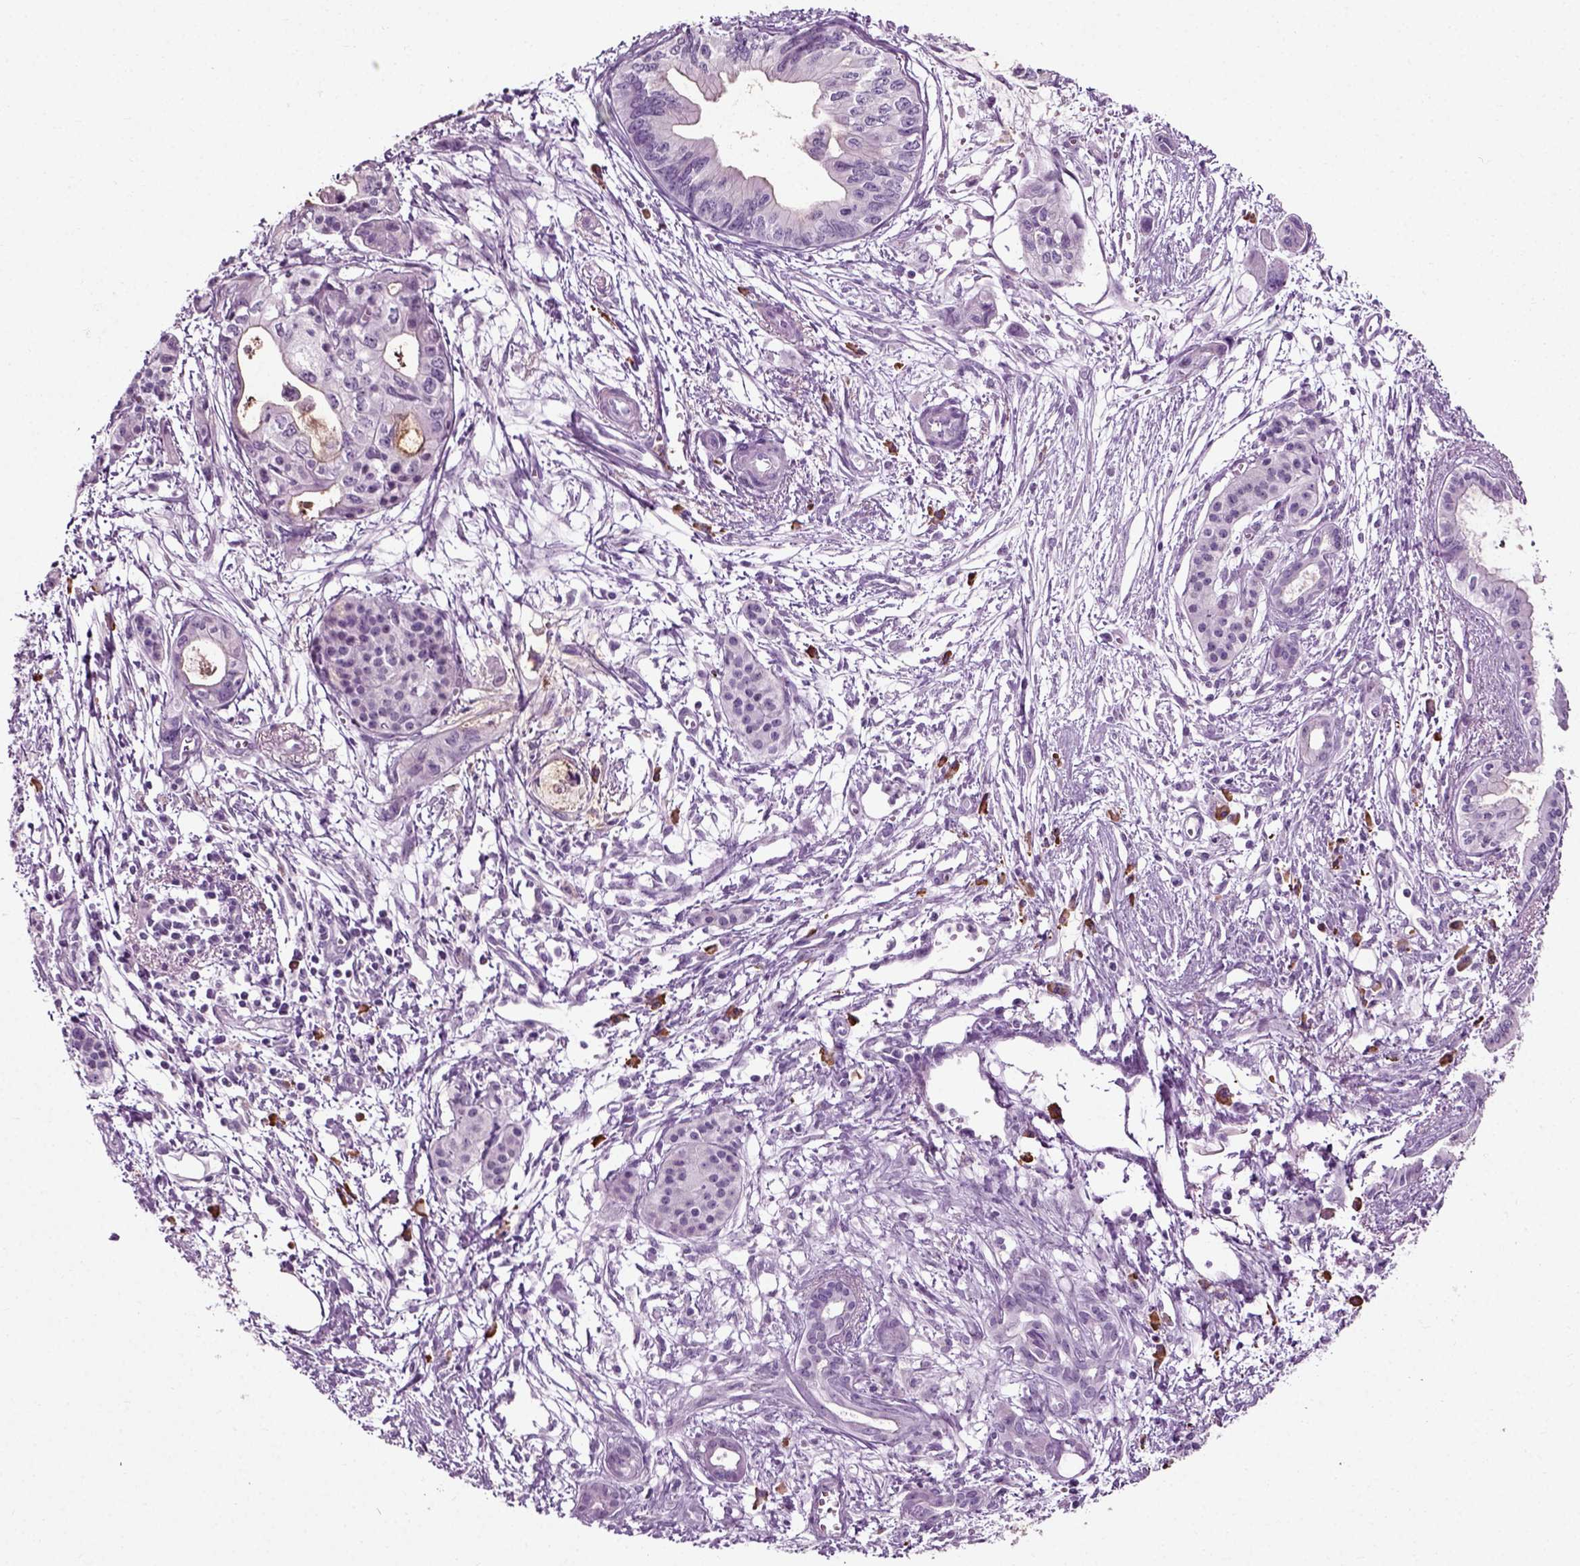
{"staining": {"intensity": "weak", "quantity": "<25%", "location": "cytoplasmic/membranous"}, "tissue": "pancreatic cancer", "cell_type": "Tumor cells", "image_type": "cancer", "snomed": [{"axis": "morphology", "description": "Adenocarcinoma, NOS"}, {"axis": "topography", "description": "Pancreas"}], "caption": "IHC of human pancreatic cancer (adenocarcinoma) demonstrates no positivity in tumor cells.", "gene": "SLC26A8", "patient": {"sex": "female", "age": 76}}